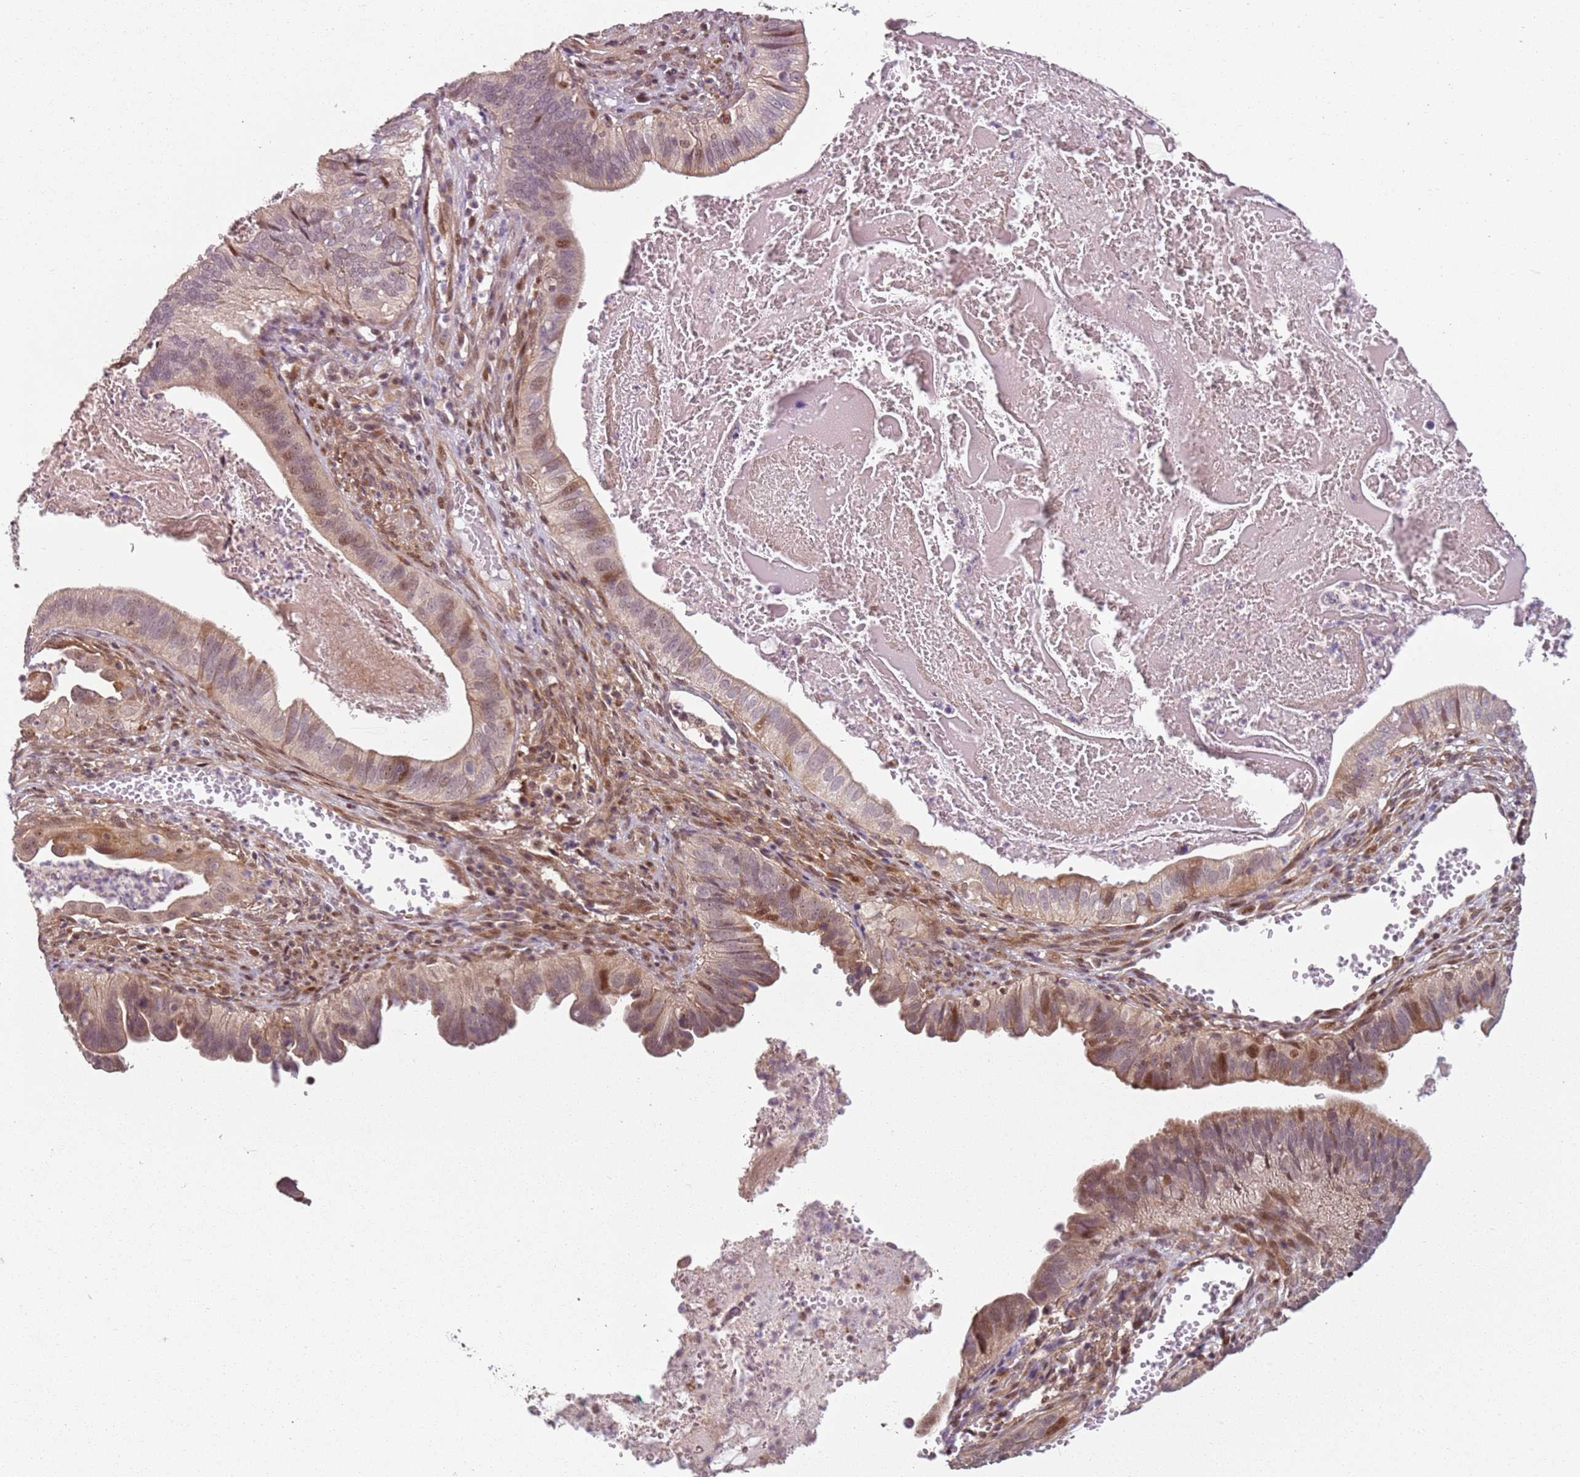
{"staining": {"intensity": "moderate", "quantity": "<25%", "location": "cytoplasmic/membranous,nuclear"}, "tissue": "cervical cancer", "cell_type": "Tumor cells", "image_type": "cancer", "snomed": [{"axis": "morphology", "description": "Adenocarcinoma, NOS"}, {"axis": "topography", "description": "Cervix"}], "caption": "Cervical cancer stained with IHC shows moderate cytoplasmic/membranous and nuclear expression in approximately <25% of tumor cells.", "gene": "CHURC1", "patient": {"sex": "female", "age": 42}}